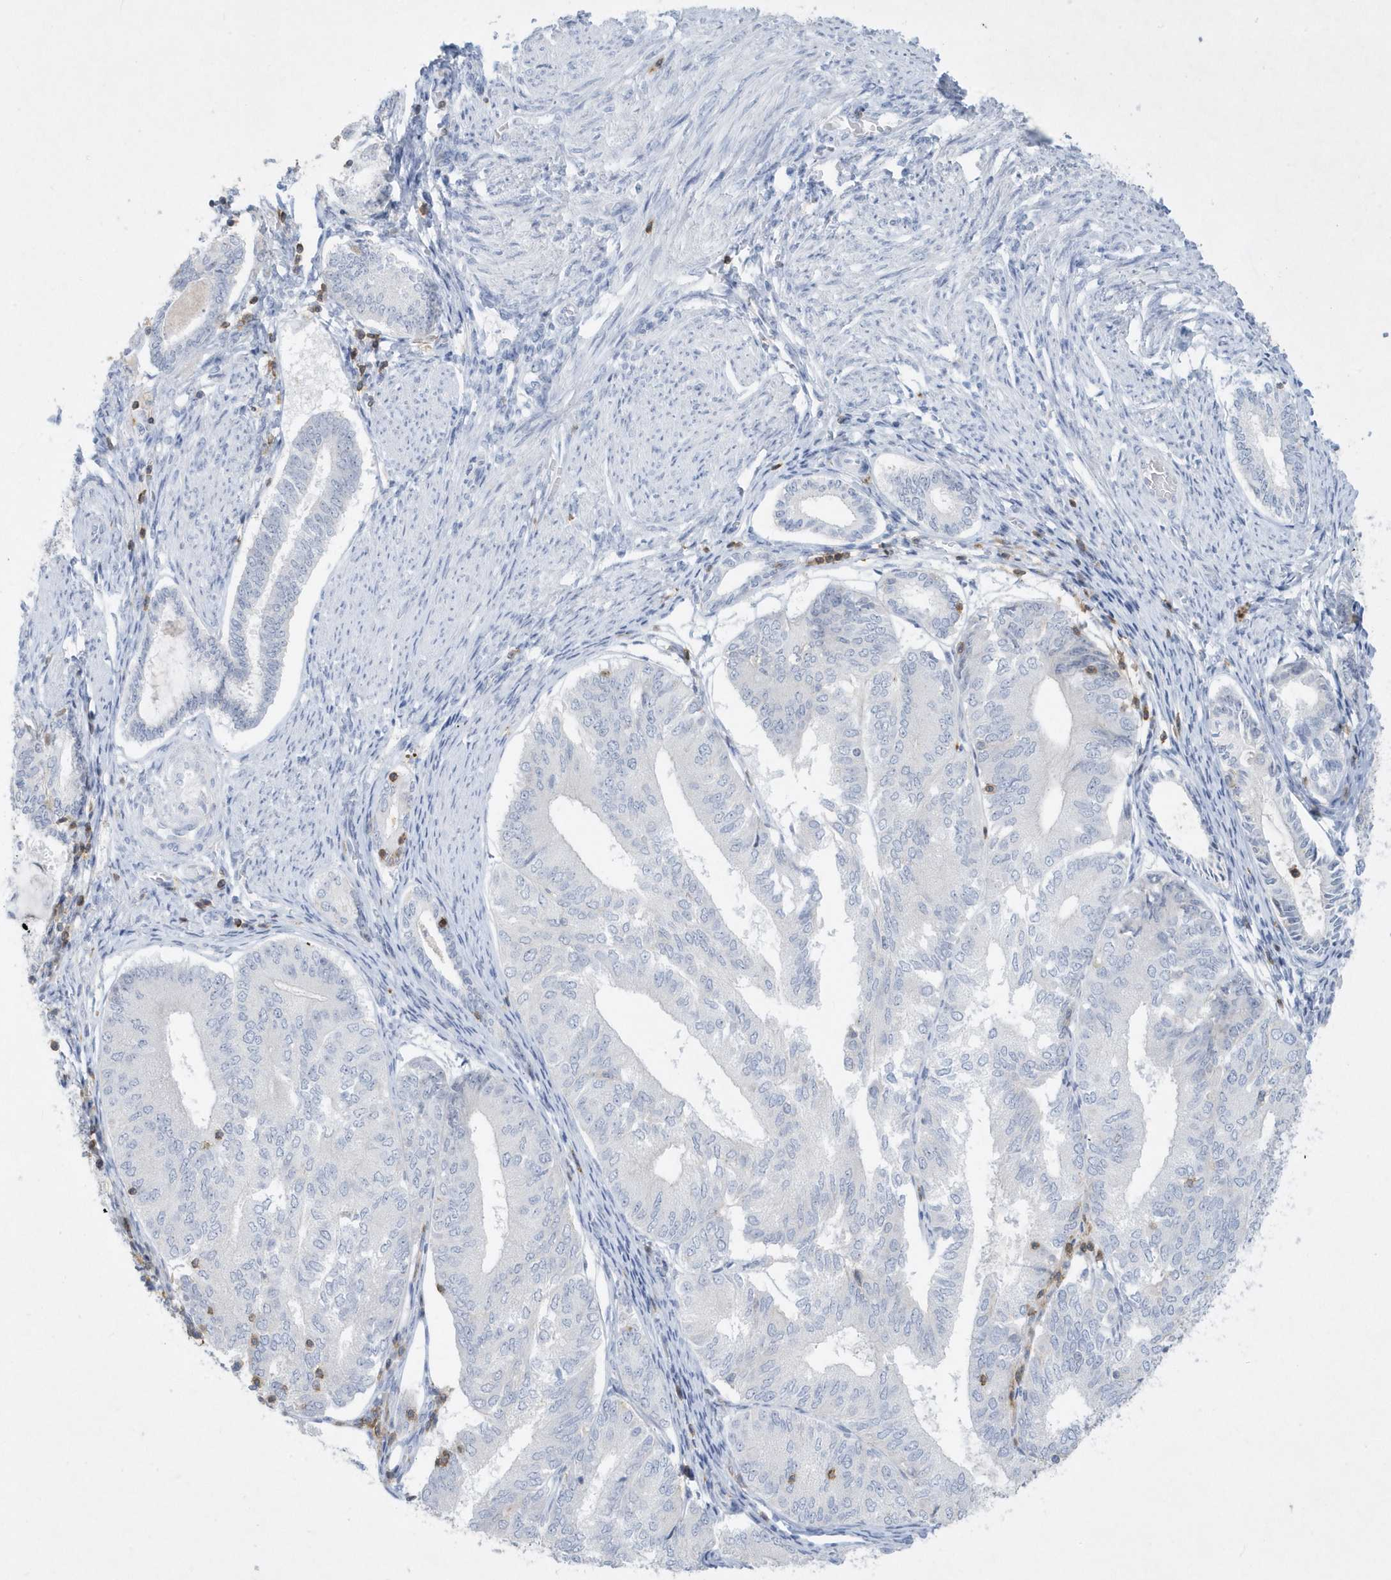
{"staining": {"intensity": "negative", "quantity": "none", "location": "none"}, "tissue": "endometrial cancer", "cell_type": "Tumor cells", "image_type": "cancer", "snomed": [{"axis": "morphology", "description": "Adenocarcinoma, NOS"}, {"axis": "topography", "description": "Endometrium"}], "caption": "Immunohistochemistry (IHC) of adenocarcinoma (endometrial) reveals no expression in tumor cells.", "gene": "PSD4", "patient": {"sex": "female", "age": 81}}